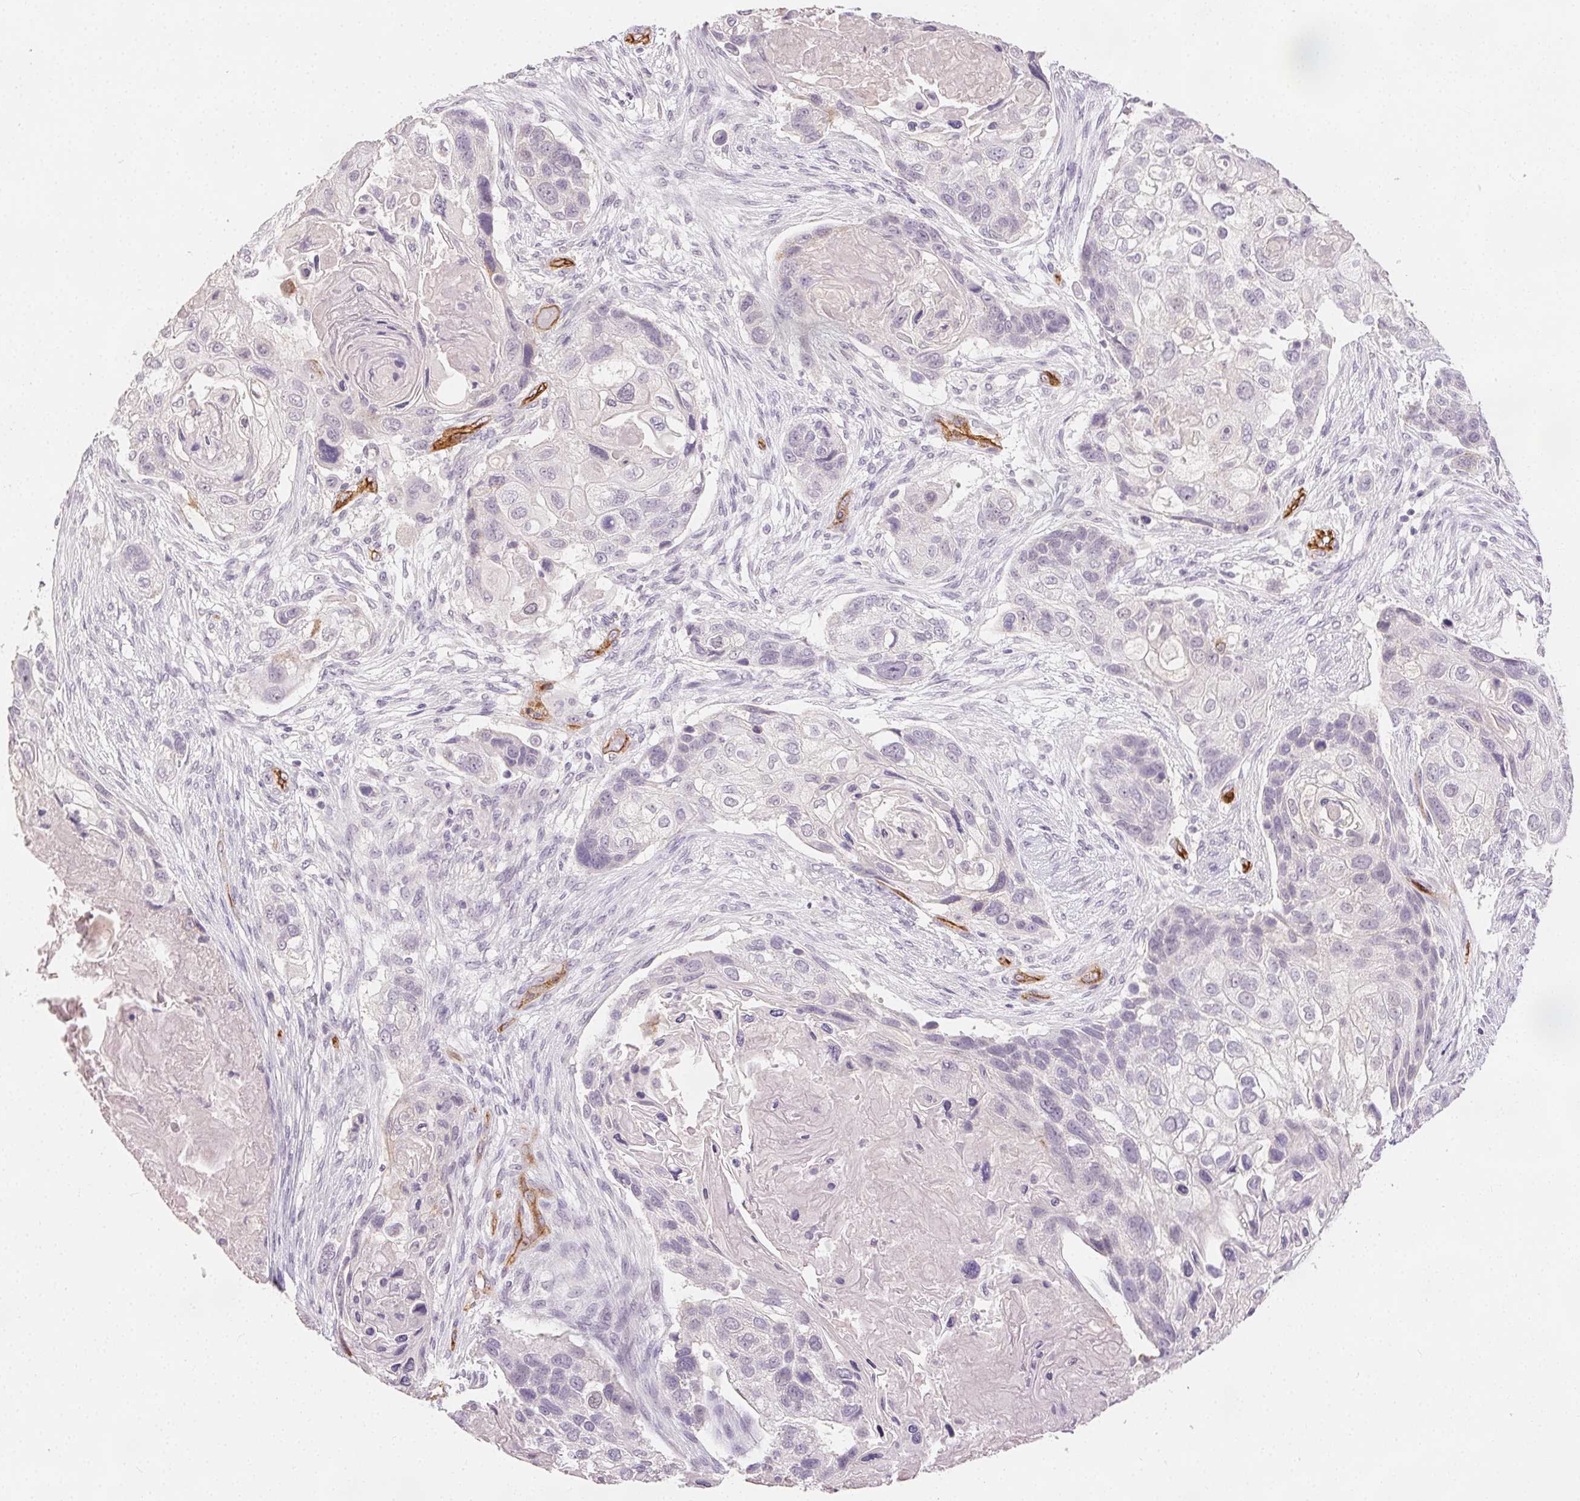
{"staining": {"intensity": "negative", "quantity": "none", "location": "none"}, "tissue": "lung cancer", "cell_type": "Tumor cells", "image_type": "cancer", "snomed": [{"axis": "morphology", "description": "Squamous cell carcinoma, NOS"}, {"axis": "topography", "description": "Lung"}], "caption": "Immunohistochemistry of human lung cancer (squamous cell carcinoma) demonstrates no positivity in tumor cells.", "gene": "PODXL", "patient": {"sex": "male", "age": 69}}